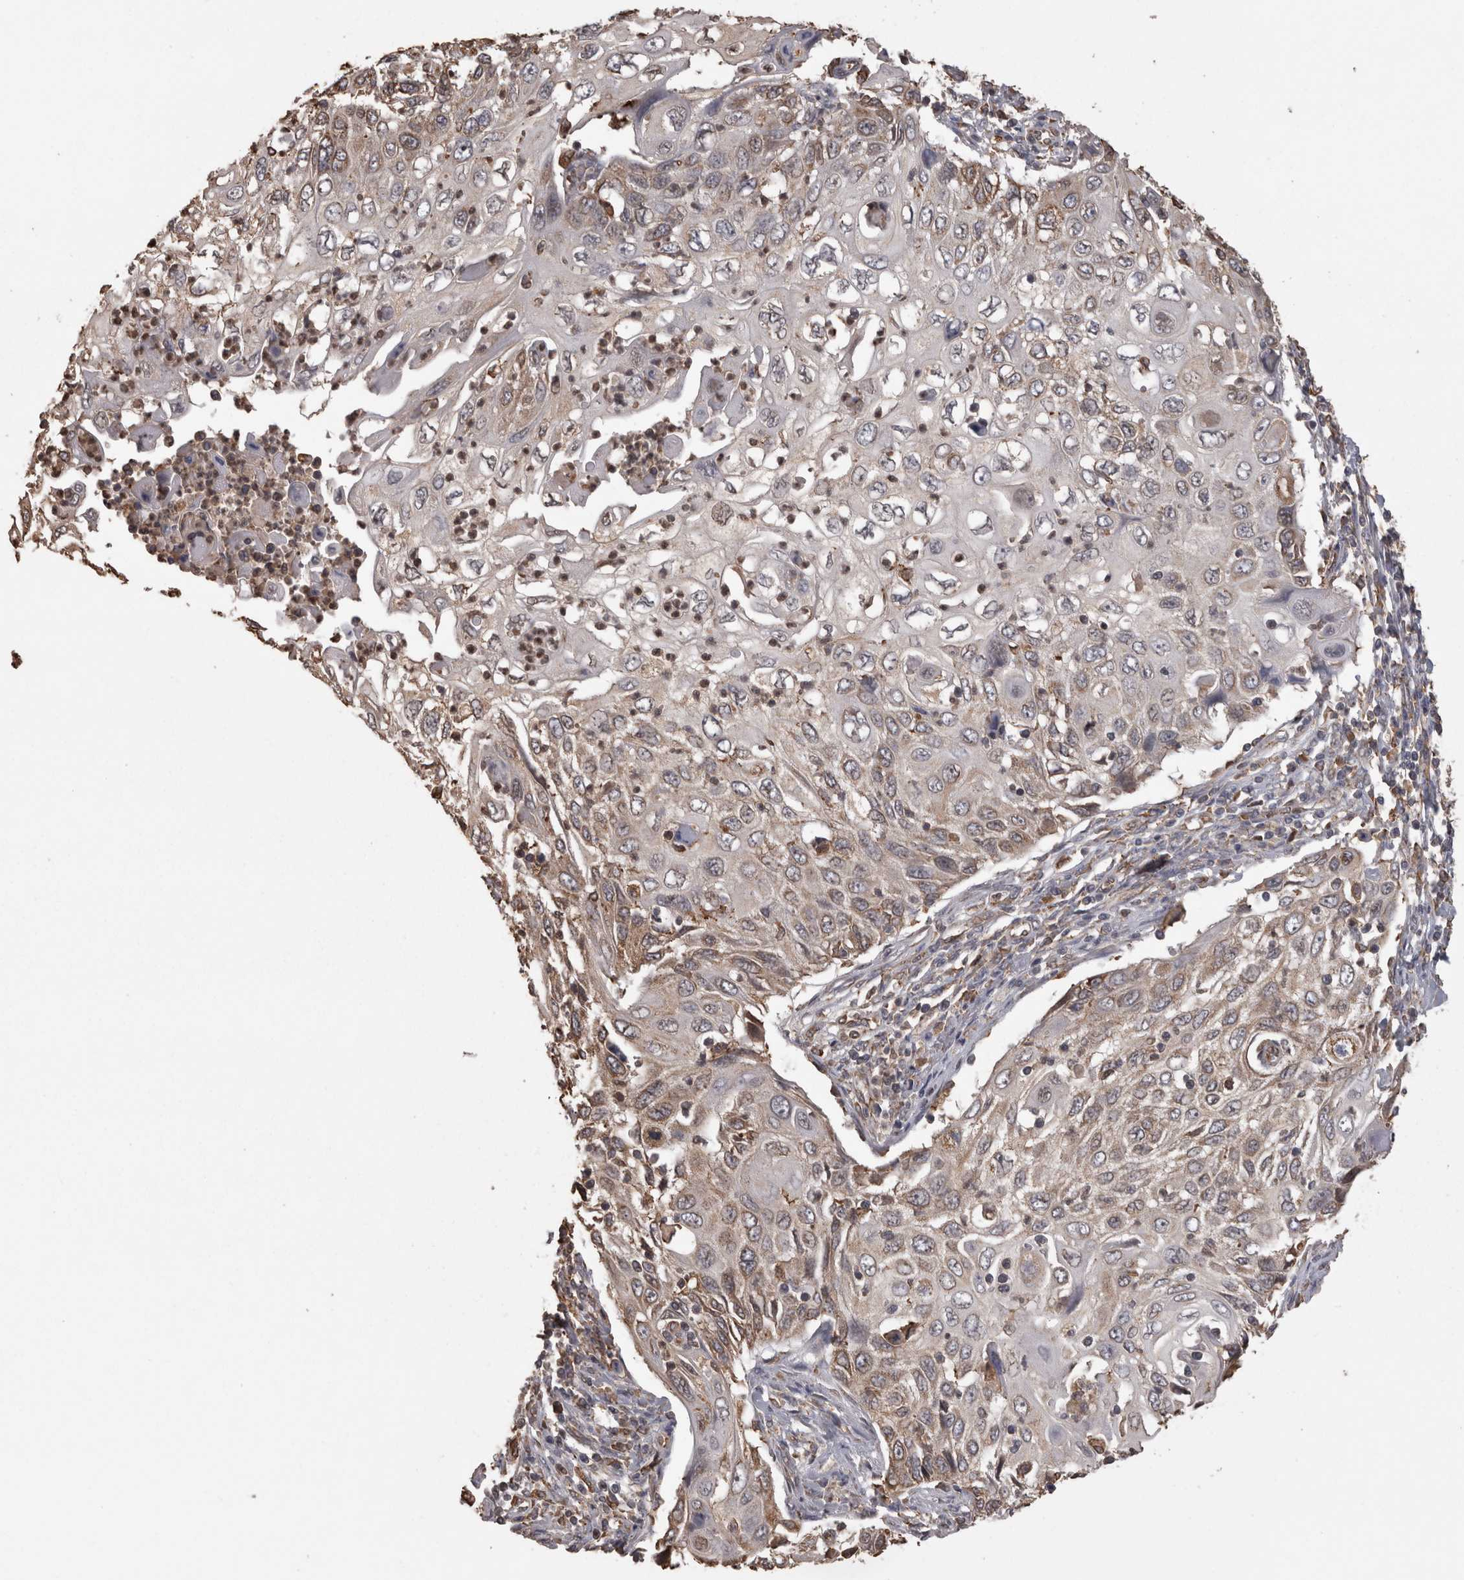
{"staining": {"intensity": "weak", "quantity": "<25%", "location": "cytoplasmic/membranous"}, "tissue": "cervical cancer", "cell_type": "Tumor cells", "image_type": "cancer", "snomed": [{"axis": "morphology", "description": "Squamous cell carcinoma, NOS"}, {"axis": "topography", "description": "Cervix"}], "caption": "Tumor cells are negative for protein expression in human cervical cancer.", "gene": "PON2", "patient": {"sex": "female", "age": 70}}